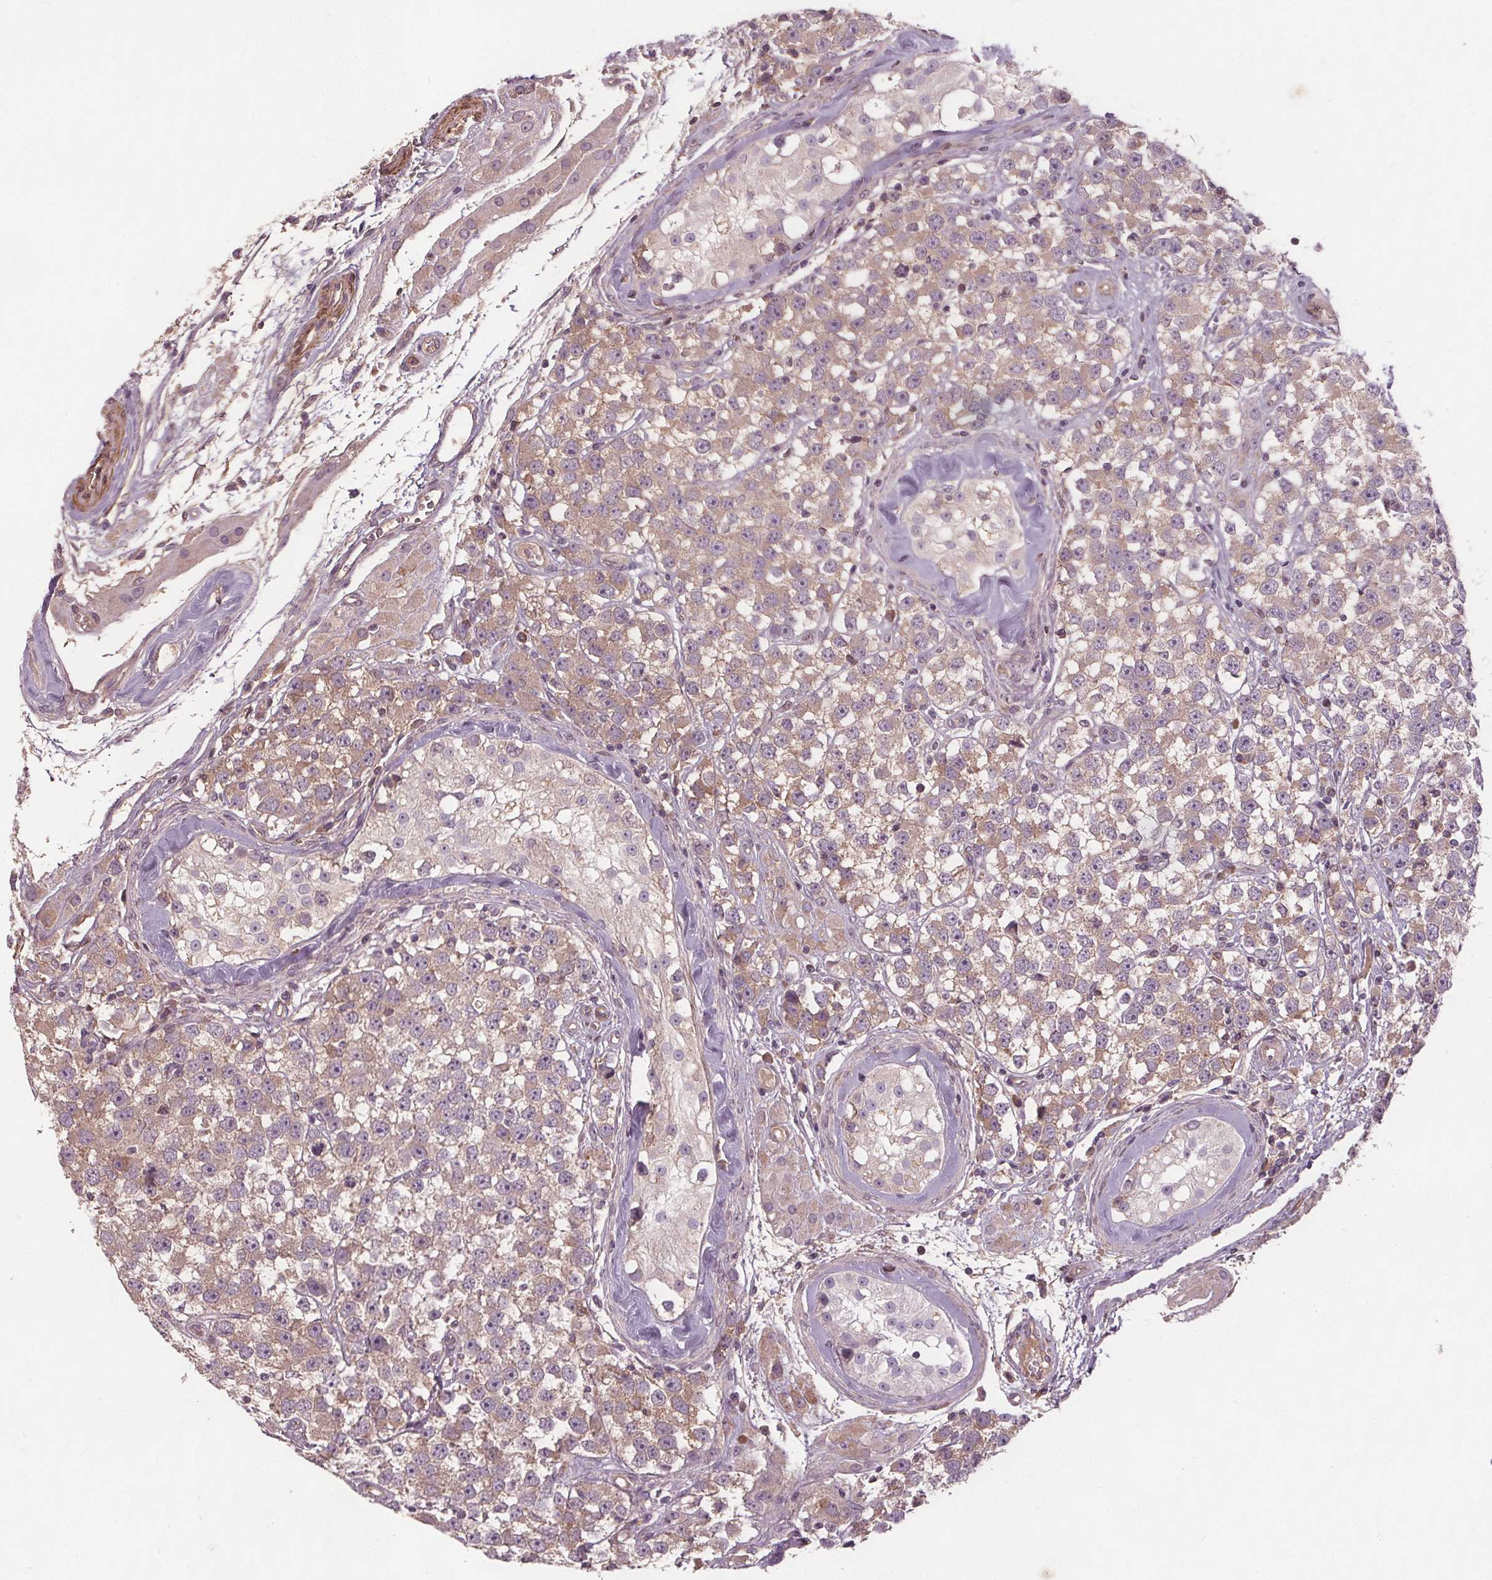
{"staining": {"intensity": "weak", "quantity": "25%-75%", "location": "cytoplasmic/membranous"}, "tissue": "testis cancer", "cell_type": "Tumor cells", "image_type": "cancer", "snomed": [{"axis": "morphology", "description": "Seminoma, NOS"}, {"axis": "topography", "description": "Testis"}], "caption": "Protein expression by immunohistochemistry (IHC) displays weak cytoplasmic/membranous positivity in about 25%-75% of tumor cells in seminoma (testis). Ihc stains the protein in brown and the nuclei are stained blue.", "gene": "PDGFD", "patient": {"sex": "male", "age": 34}}